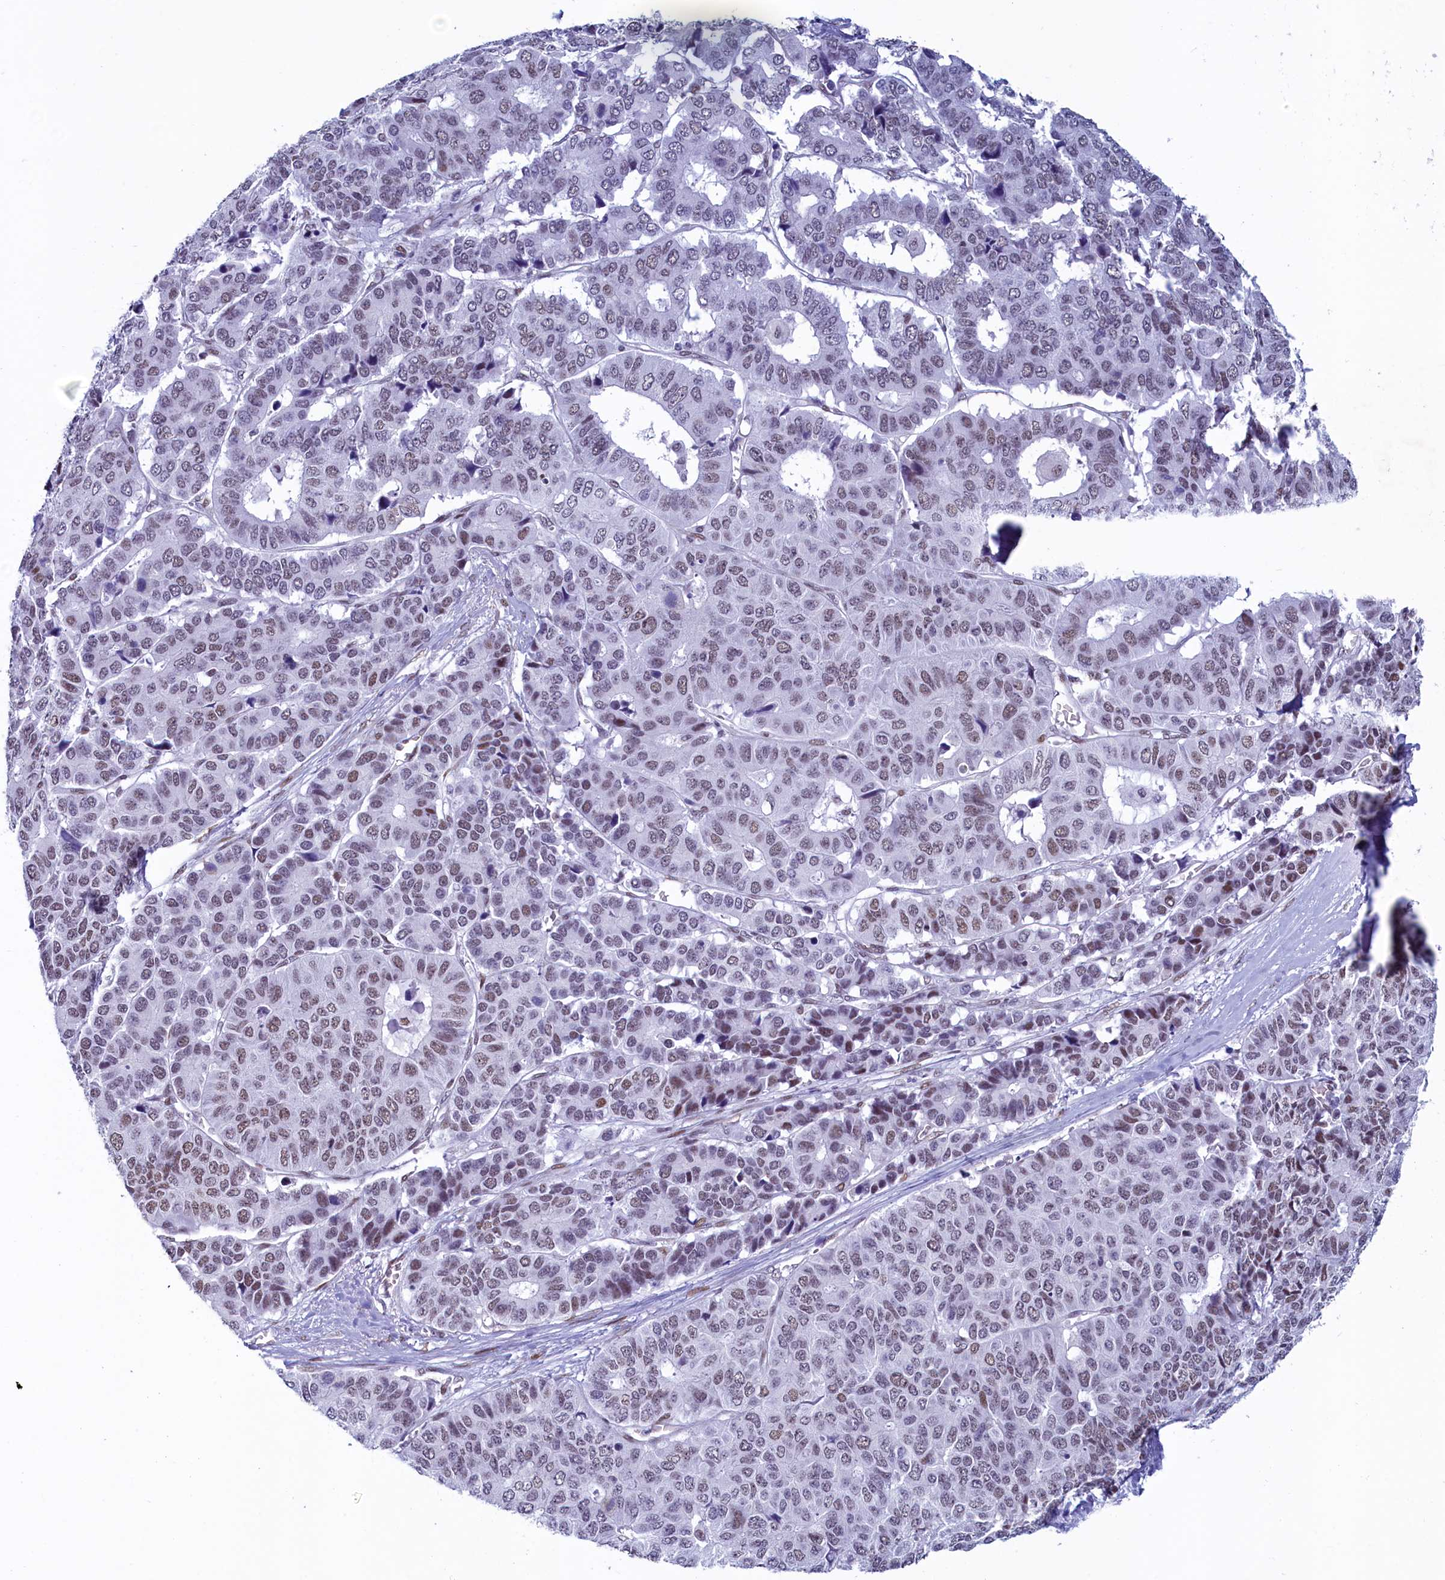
{"staining": {"intensity": "moderate", "quantity": "<25%", "location": "nuclear"}, "tissue": "pancreatic cancer", "cell_type": "Tumor cells", "image_type": "cancer", "snomed": [{"axis": "morphology", "description": "Adenocarcinoma, NOS"}, {"axis": "topography", "description": "Pancreas"}], "caption": "IHC photomicrograph of neoplastic tissue: pancreatic cancer stained using immunohistochemistry (IHC) shows low levels of moderate protein expression localized specifically in the nuclear of tumor cells, appearing as a nuclear brown color.", "gene": "SUGP2", "patient": {"sex": "male", "age": 50}}